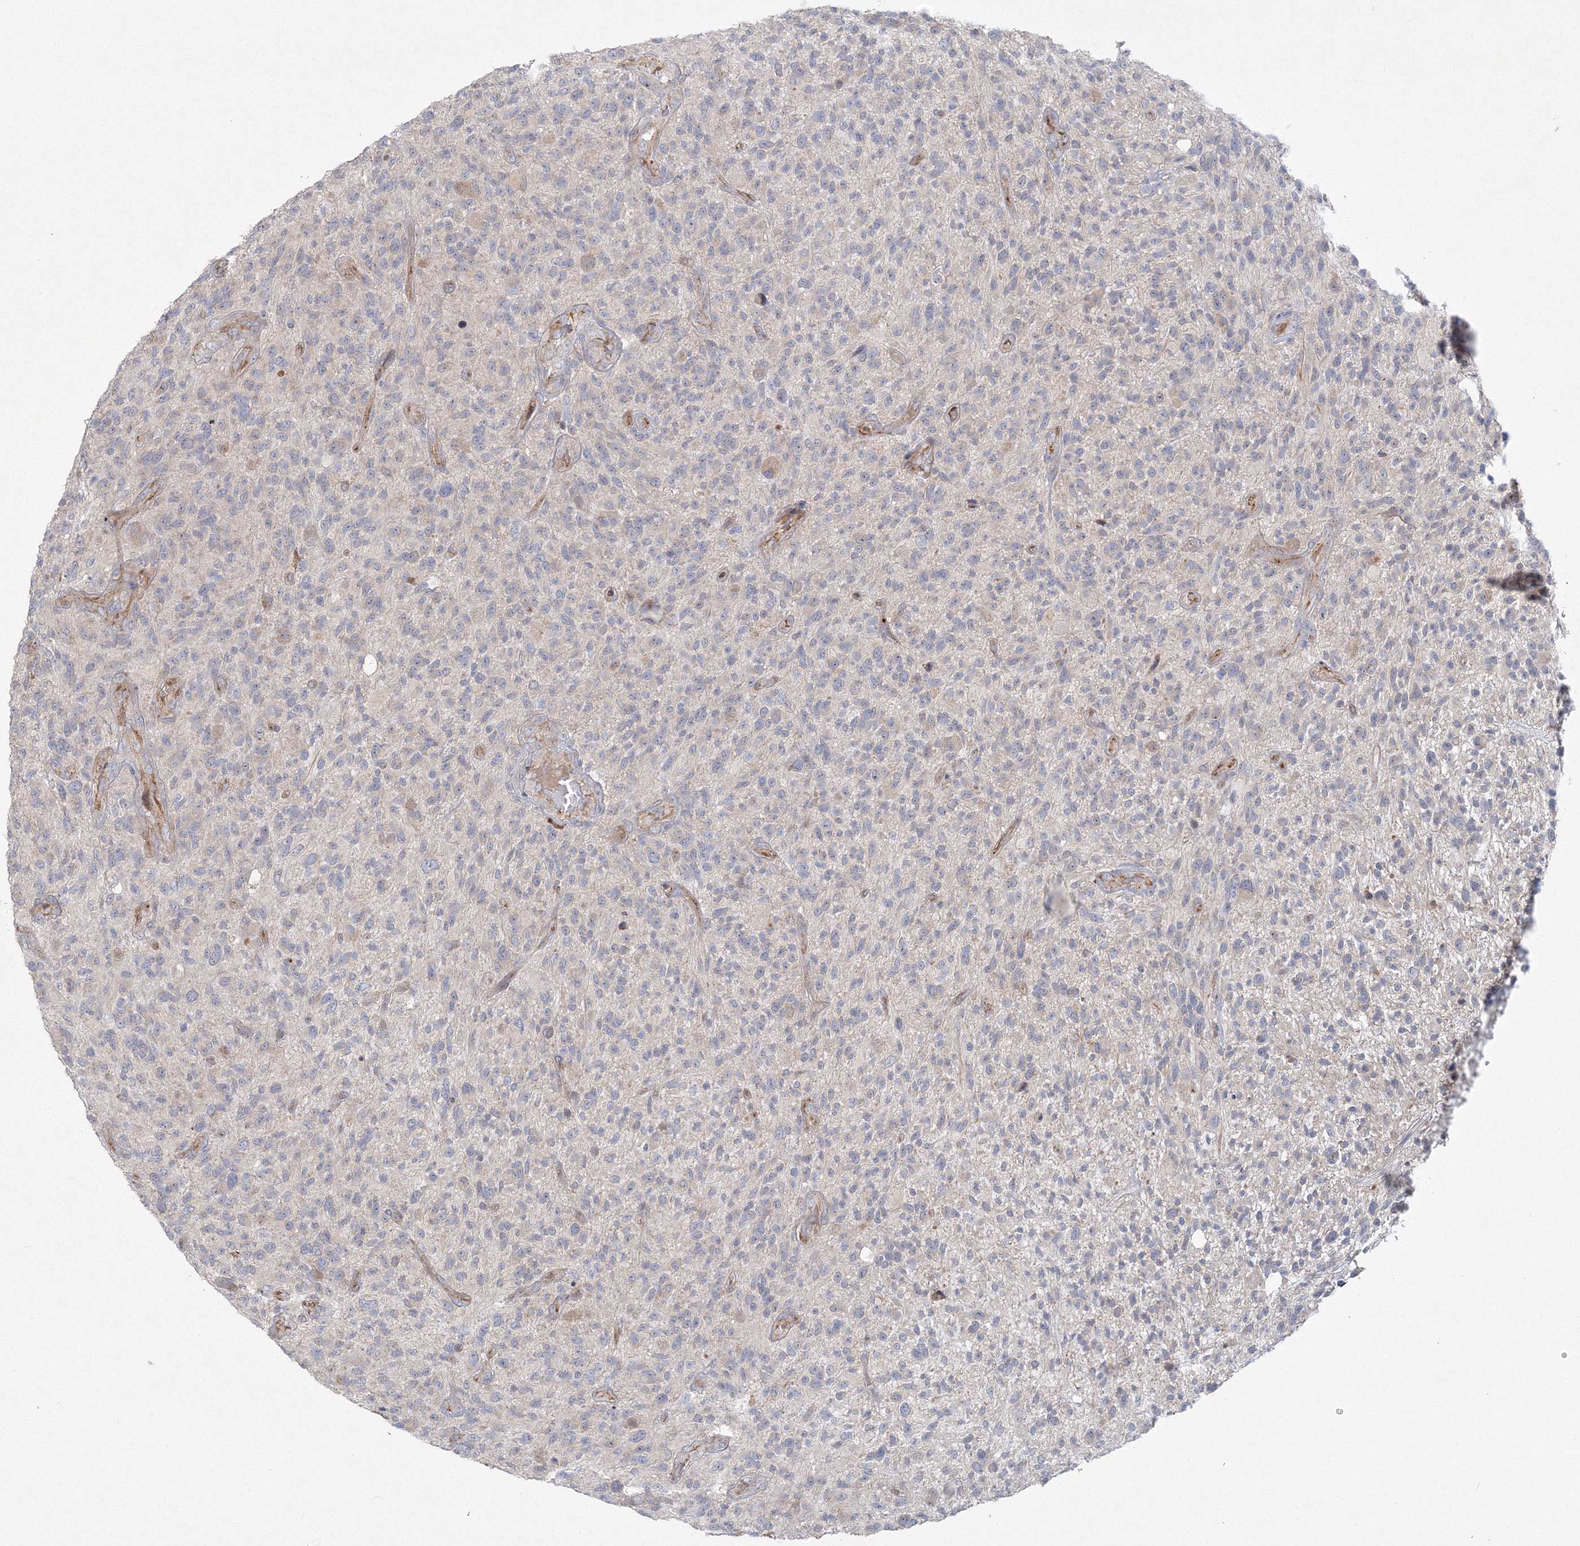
{"staining": {"intensity": "negative", "quantity": "none", "location": "none"}, "tissue": "glioma", "cell_type": "Tumor cells", "image_type": "cancer", "snomed": [{"axis": "morphology", "description": "Glioma, malignant, High grade"}, {"axis": "topography", "description": "Brain"}], "caption": "Immunohistochemistry (IHC) of glioma exhibits no expression in tumor cells.", "gene": "WDR49", "patient": {"sex": "male", "age": 47}}